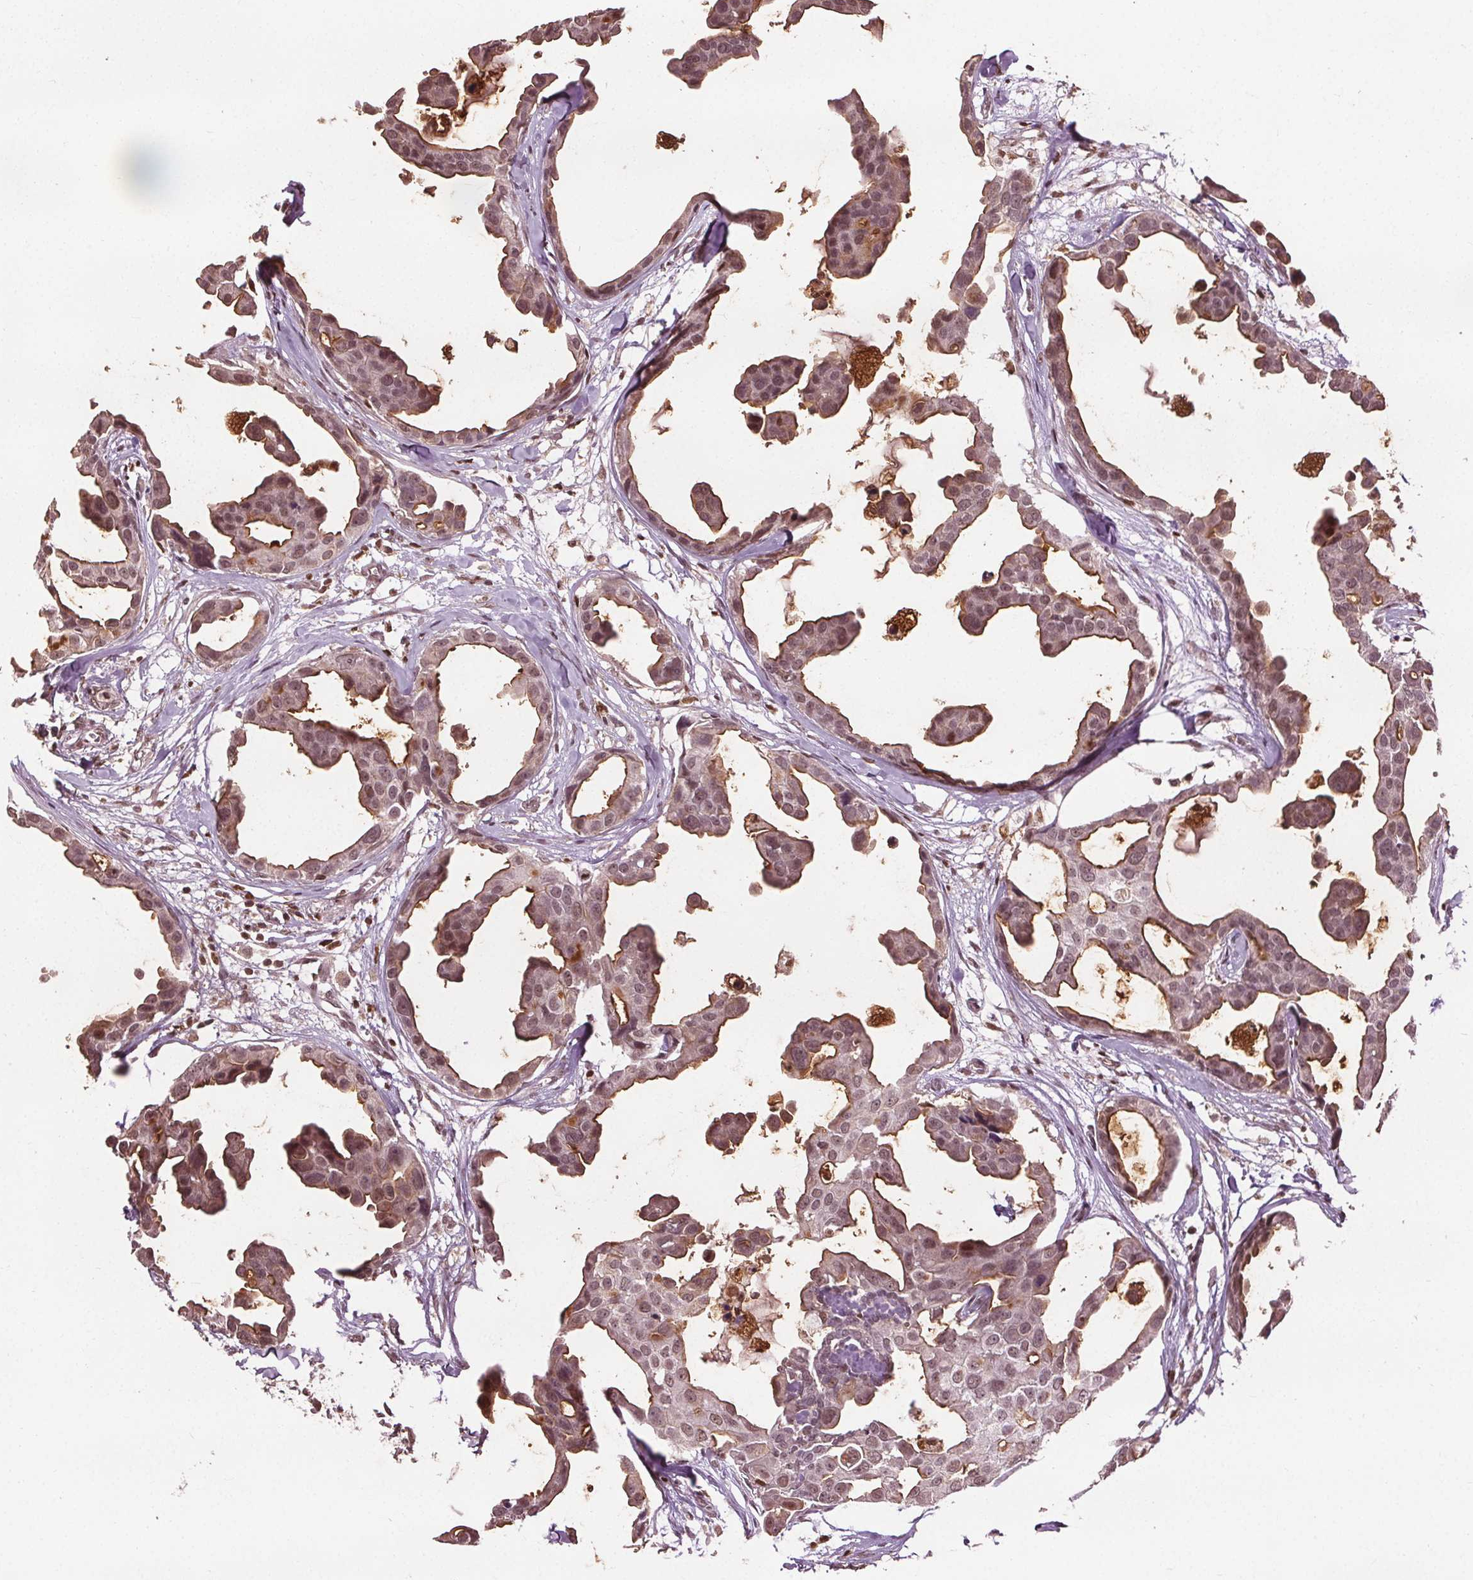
{"staining": {"intensity": "weak", "quantity": ">75%", "location": "cytoplasmic/membranous,nuclear"}, "tissue": "breast cancer", "cell_type": "Tumor cells", "image_type": "cancer", "snomed": [{"axis": "morphology", "description": "Duct carcinoma"}, {"axis": "topography", "description": "Breast"}], "caption": "Protein staining of breast cancer (infiltrating ductal carcinoma) tissue displays weak cytoplasmic/membranous and nuclear staining in about >75% of tumor cells.", "gene": "DDX11", "patient": {"sex": "female", "age": 38}}